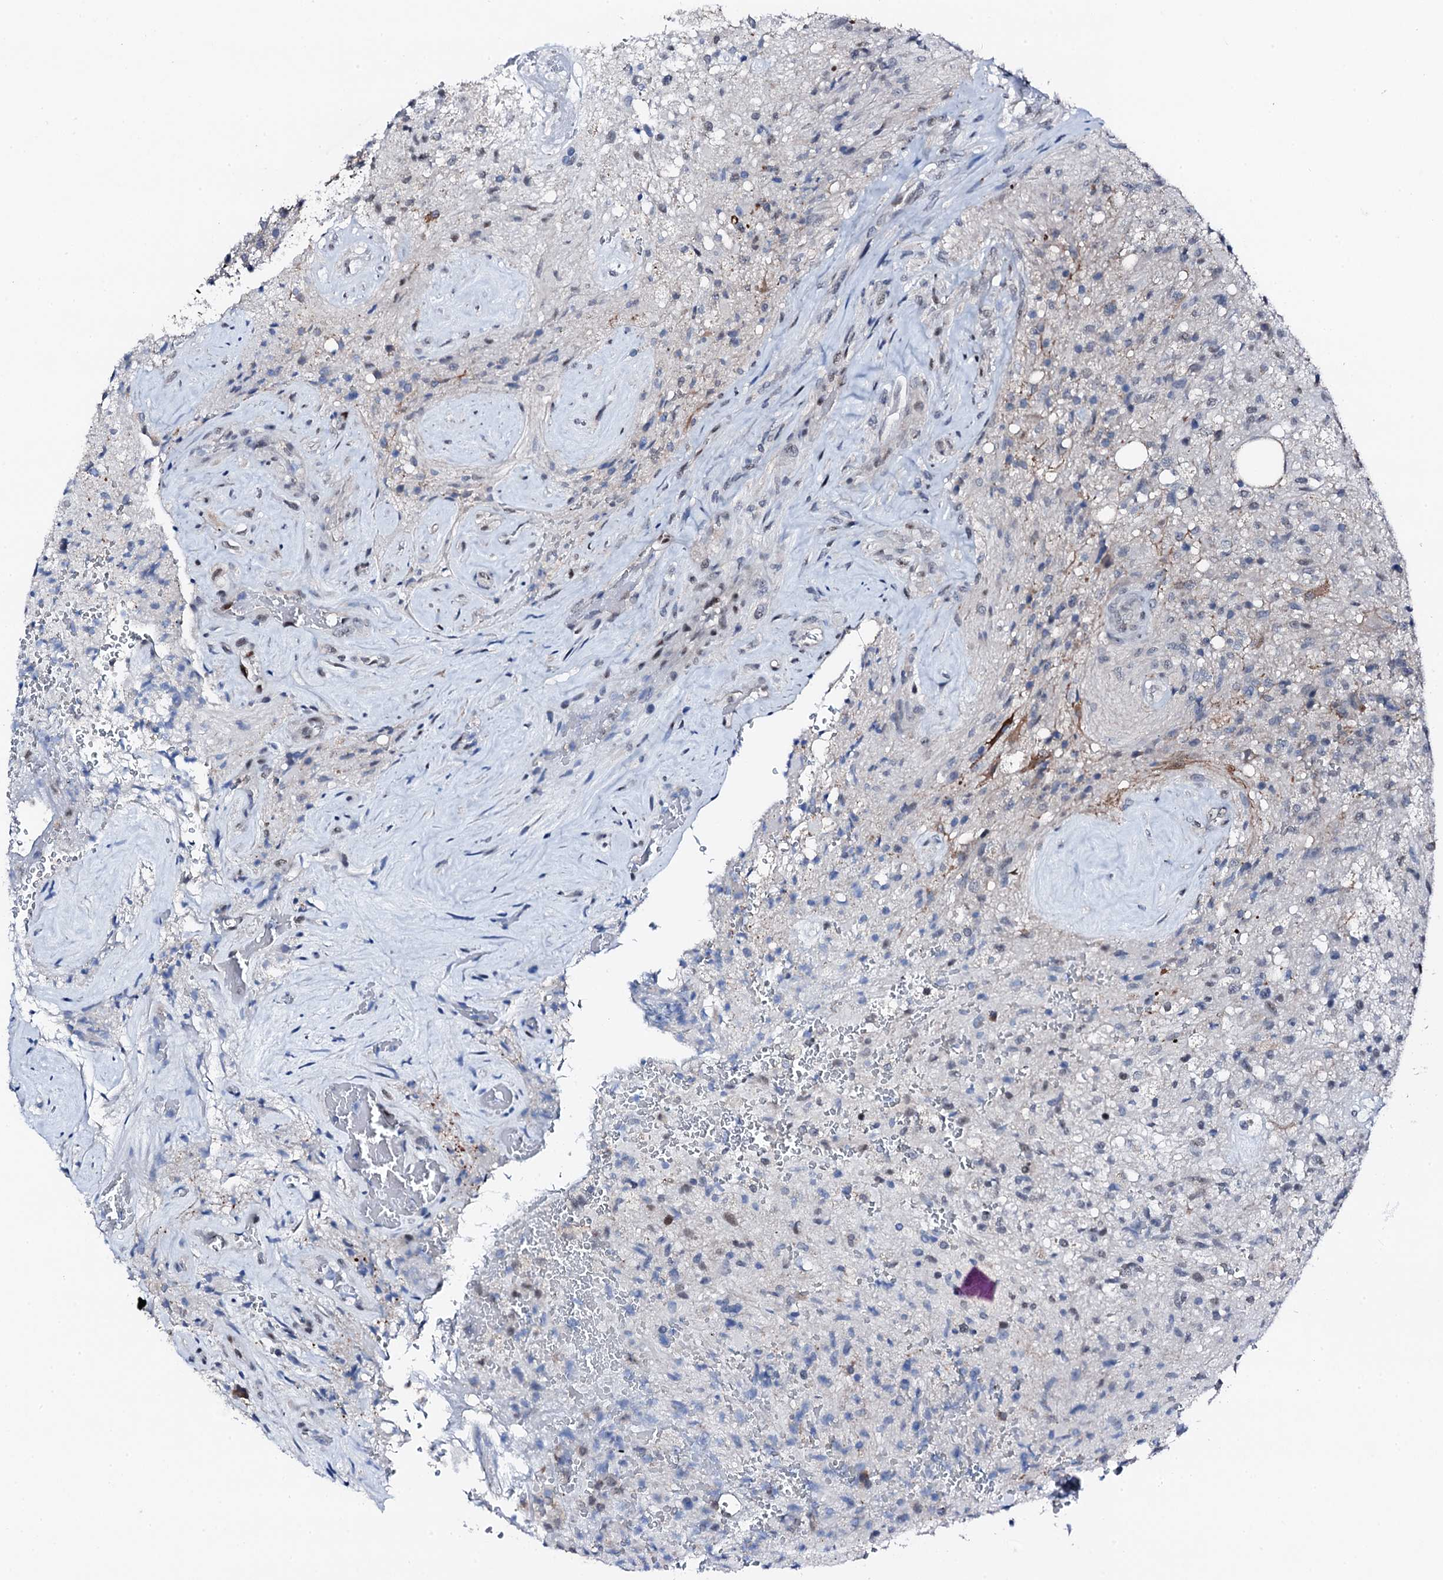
{"staining": {"intensity": "negative", "quantity": "none", "location": "none"}, "tissue": "glioma", "cell_type": "Tumor cells", "image_type": "cancer", "snomed": [{"axis": "morphology", "description": "Glioma, malignant, High grade"}, {"axis": "topography", "description": "Brain"}], "caption": "High power microscopy image of an IHC photomicrograph of glioma, revealing no significant staining in tumor cells.", "gene": "TRAFD1", "patient": {"sex": "male", "age": 56}}